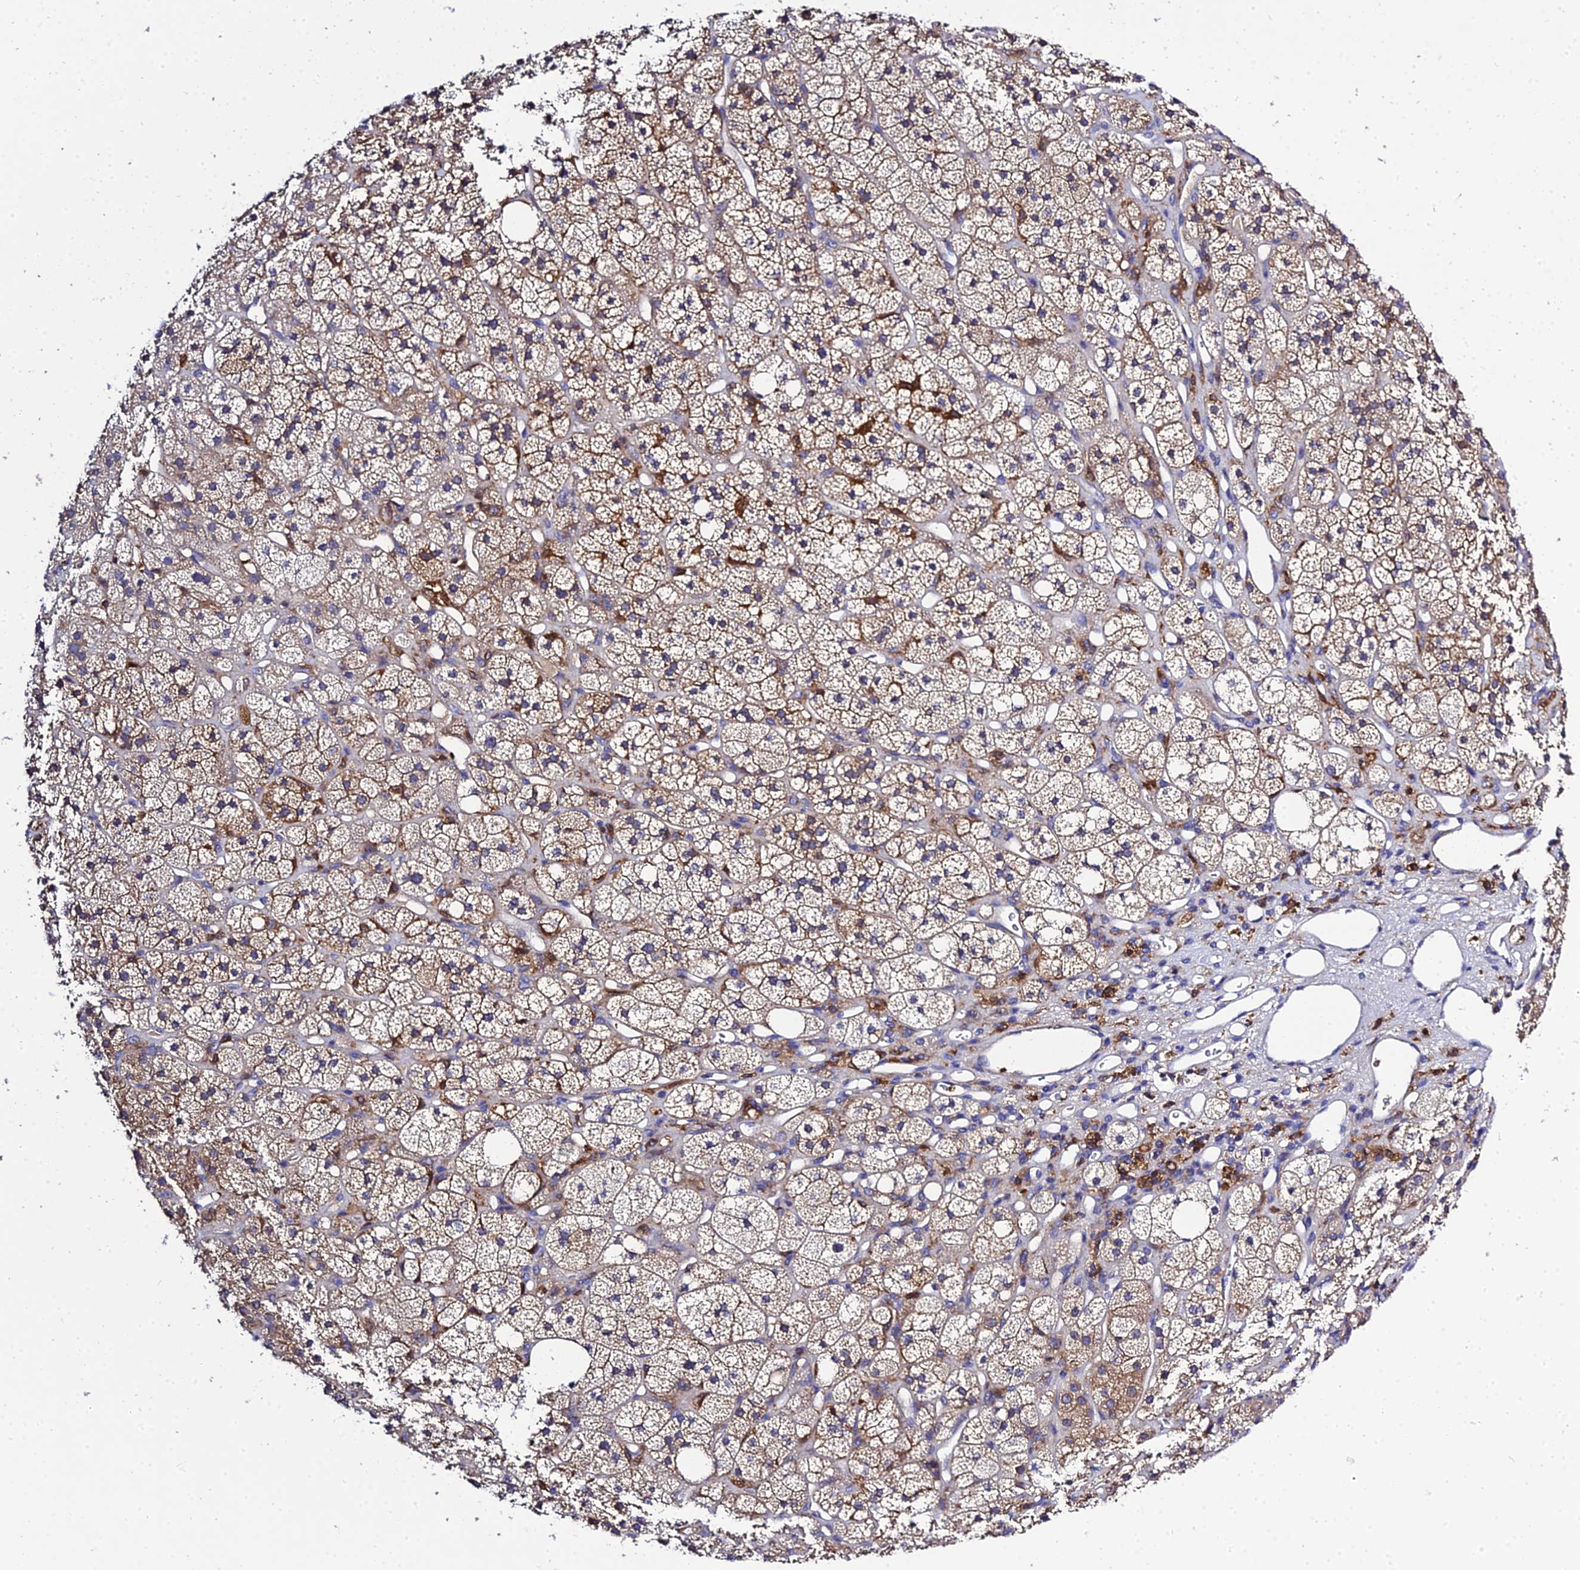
{"staining": {"intensity": "moderate", "quantity": "25%-75%", "location": "cytoplasmic/membranous"}, "tissue": "adrenal gland", "cell_type": "Glandular cells", "image_type": "normal", "snomed": [{"axis": "morphology", "description": "Normal tissue, NOS"}, {"axis": "topography", "description": "Adrenal gland"}], "caption": "The micrograph reveals staining of unremarkable adrenal gland, revealing moderate cytoplasmic/membranous protein staining (brown color) within glandular cells. The protein is shown in brown color, while the nuclei are stained blue.", "gene": "C2orf69", "patient": {"sex": "male", "age": 61}}